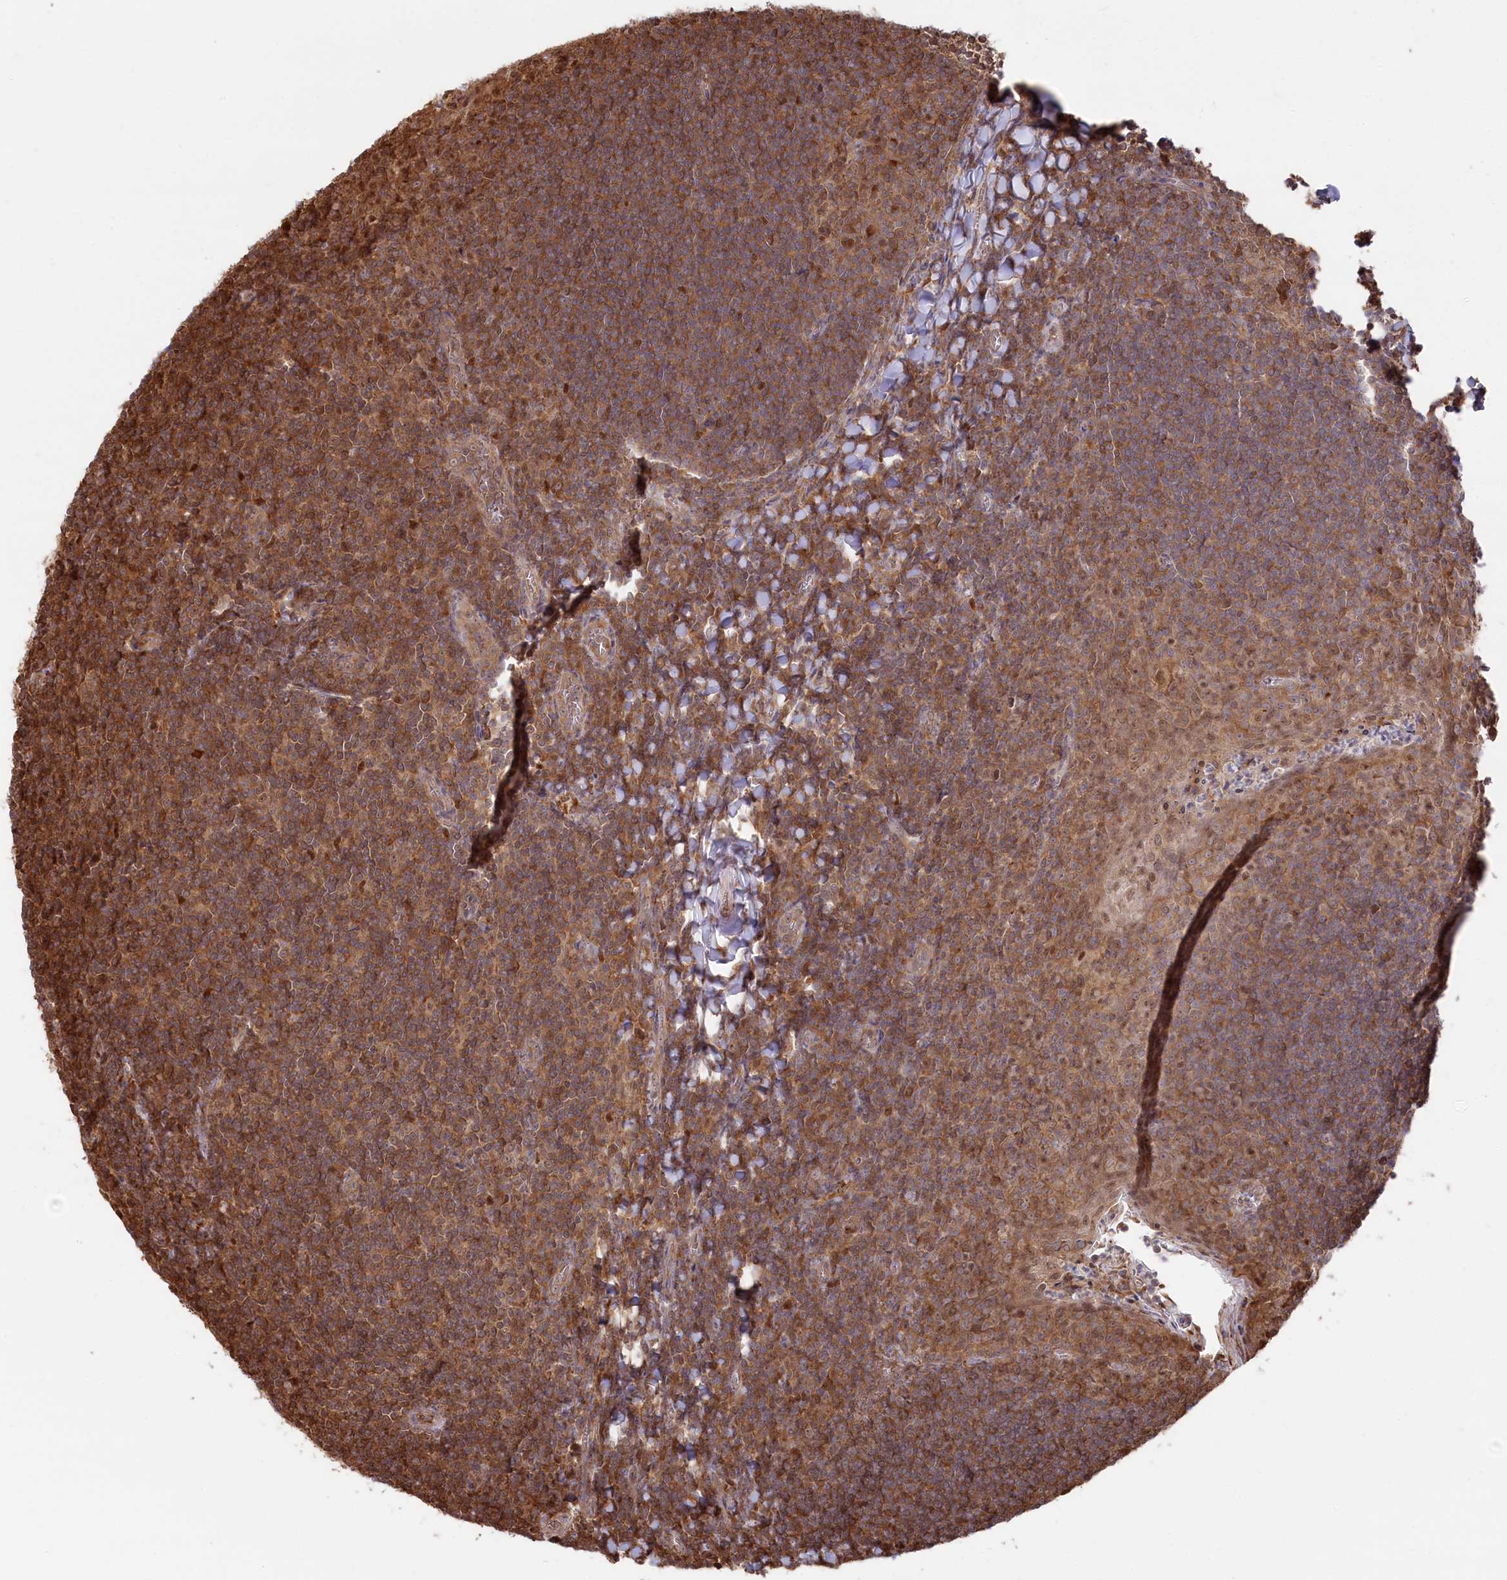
{"staining": {"intensity": "strong", "quantity": ">75%", "location": "cytoplasmic/membranous"}, "tissue": "tonsil", "cell_type": "Non-germinal center cells", "image_type": "normal", "snomed": [{"axis": "morphology", "description": "Normal tissue, NOS"}, {"axis": "topography", "description": "Tonsil"}], "caption": "Immunohistochemistry (IHC) of benign human tonsil exhibits high levels of strong cytoplasmic/membranous expression in approximately >75% of non-germinal center cells.", "gene": "PSMA1", "patient": {"sex": "male", "age": 27}}